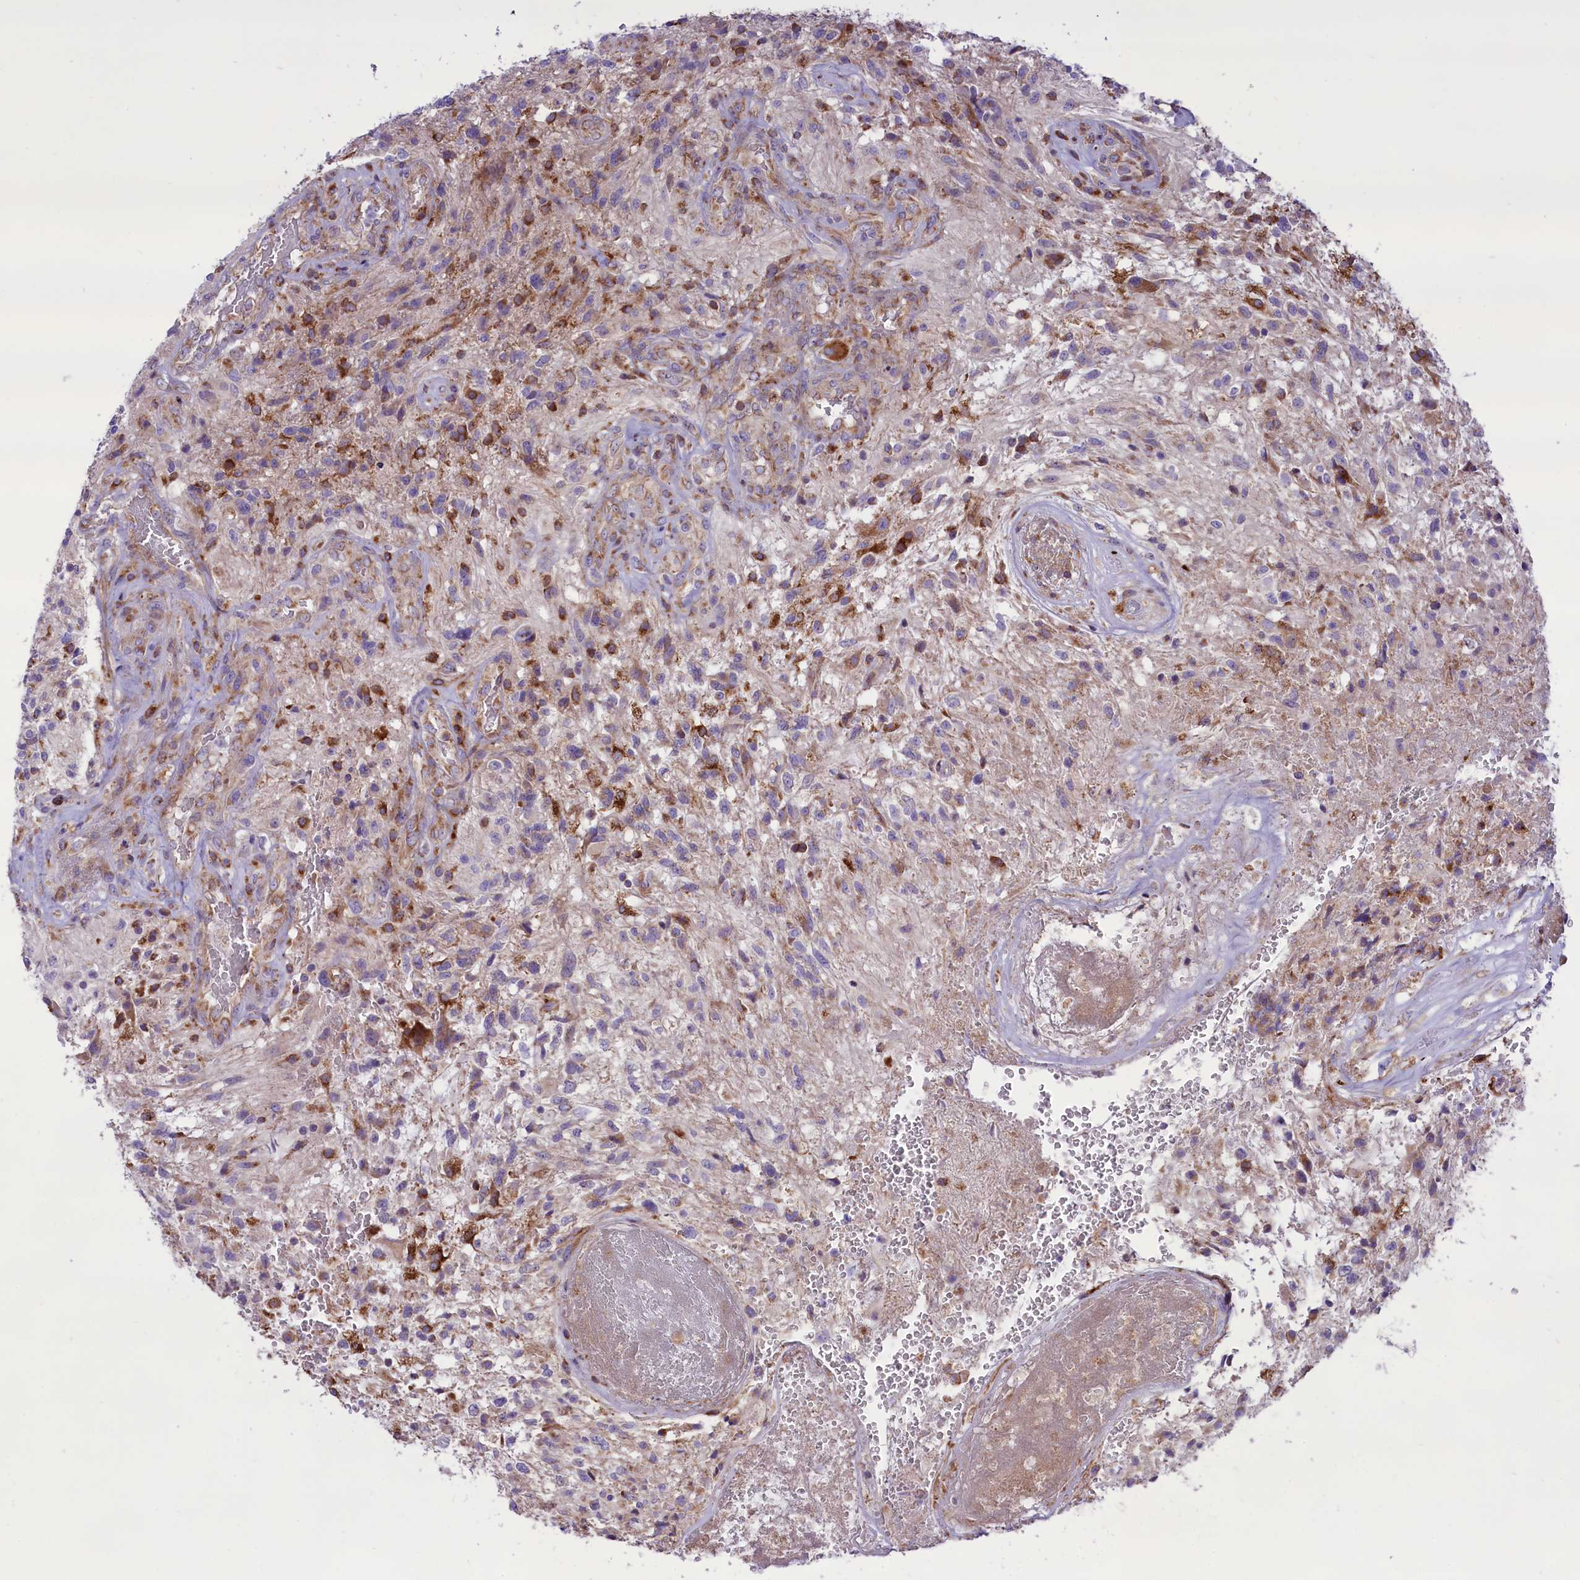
{"staining": {"intensity": "negative", "quantity": "none", "location": "none"}, "tissue": "glioma", "cell_type": "Tumor cells", "image_type": "cancer", "snomed": [{"axis": "morphology", "description": "Glioma, malignant, High grade"}, {"axis": "topography", "description": "Brain"}], "caption": "Tumor cells show no significant positivity in malignant high-grade glioma.", "gene": "PTPRU", "patient": {"sex": "male", "age": 56}}